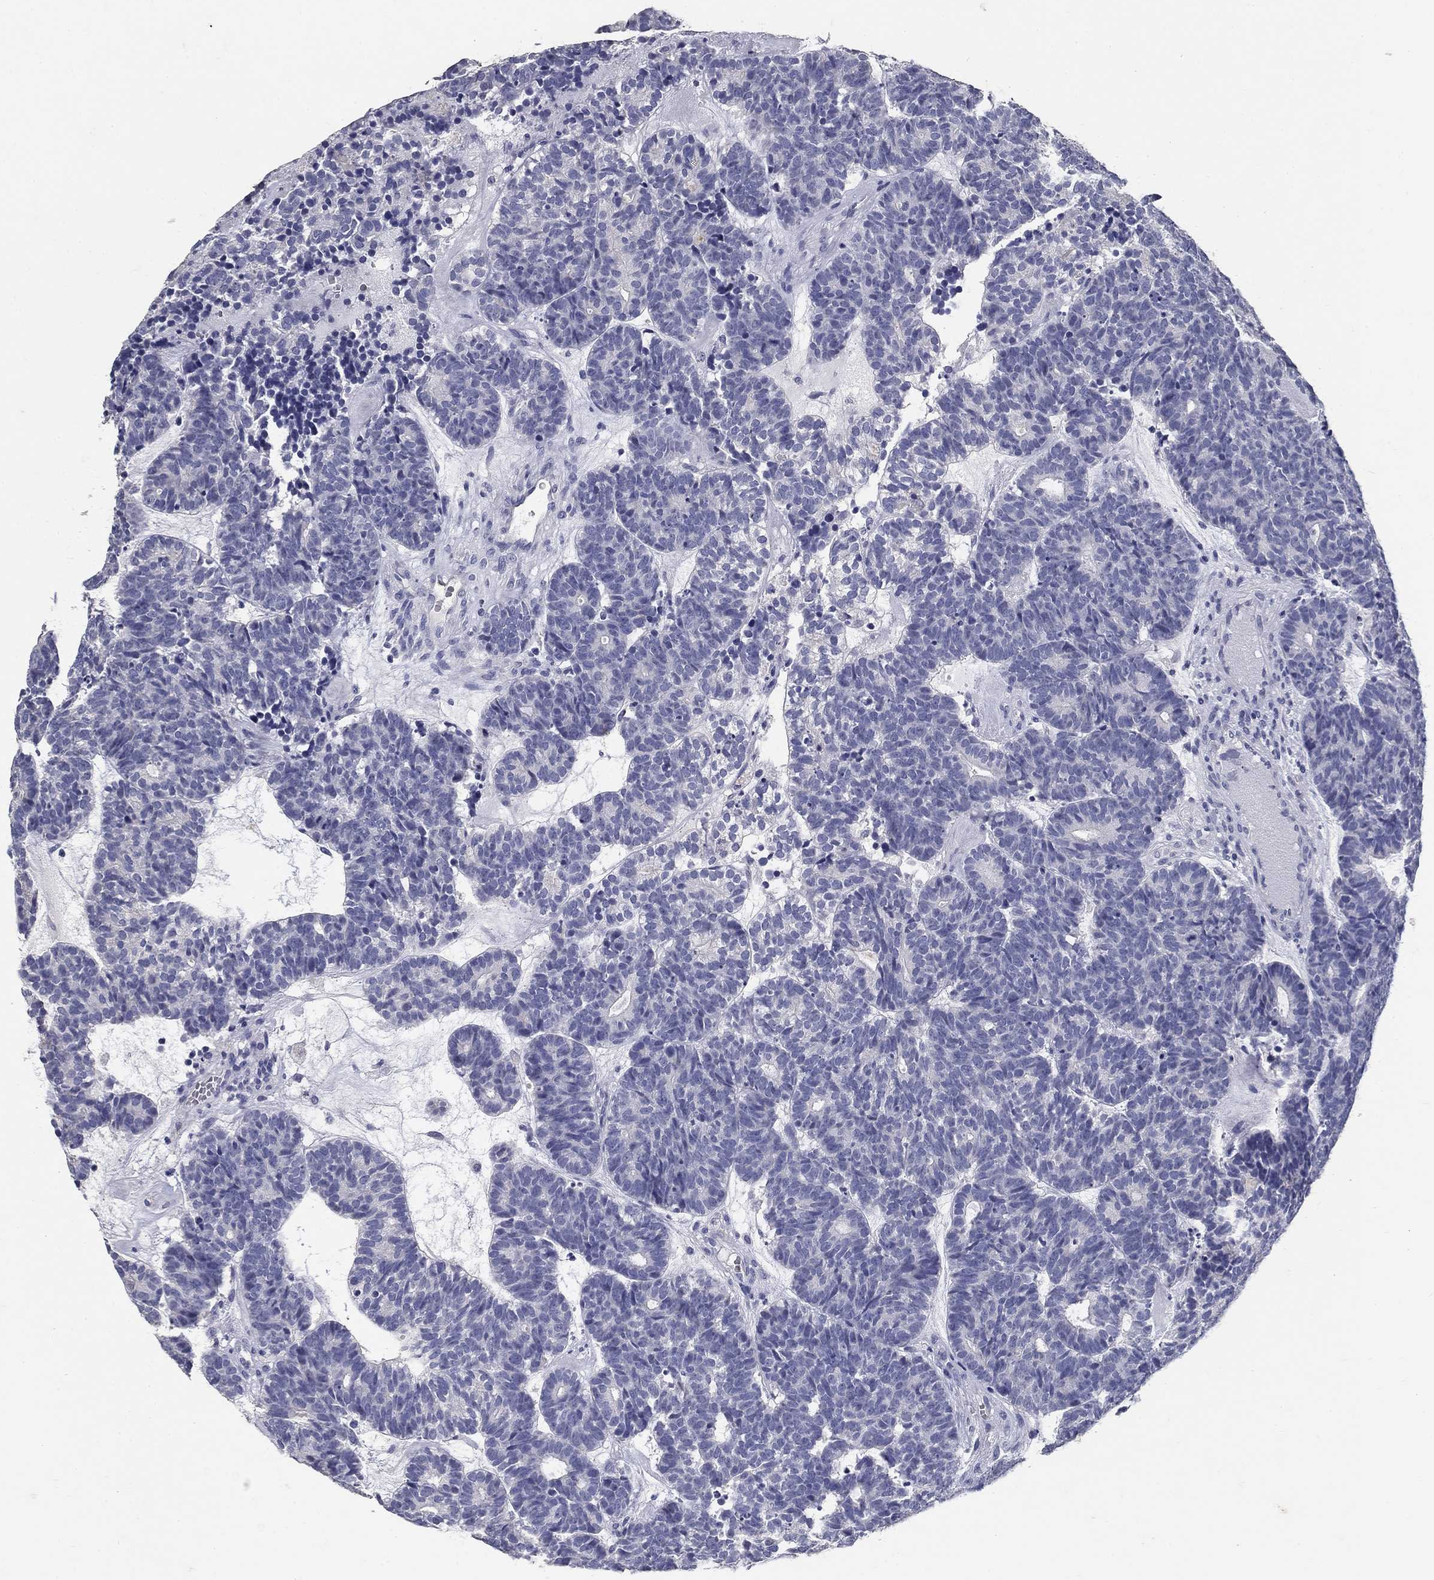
{"staining": {"intensity": "negative", "quantity": "none", "location": "none"}, "tissue": "head and neck cancer", "cell_type": "Tumor cells", "image_type": "cancer", "snomed": [{"axis": "morphology", "description": "Adenocarcinoma, NOS"}, {"axis": "topography", "description": "Head-Neck"}], "caption": "Protein analysis of adenocarcinoma (head and neck) displays no significant staining in tumor cells.", "gene": "POMC", "patient": {"sex": "female", "age": 81}}